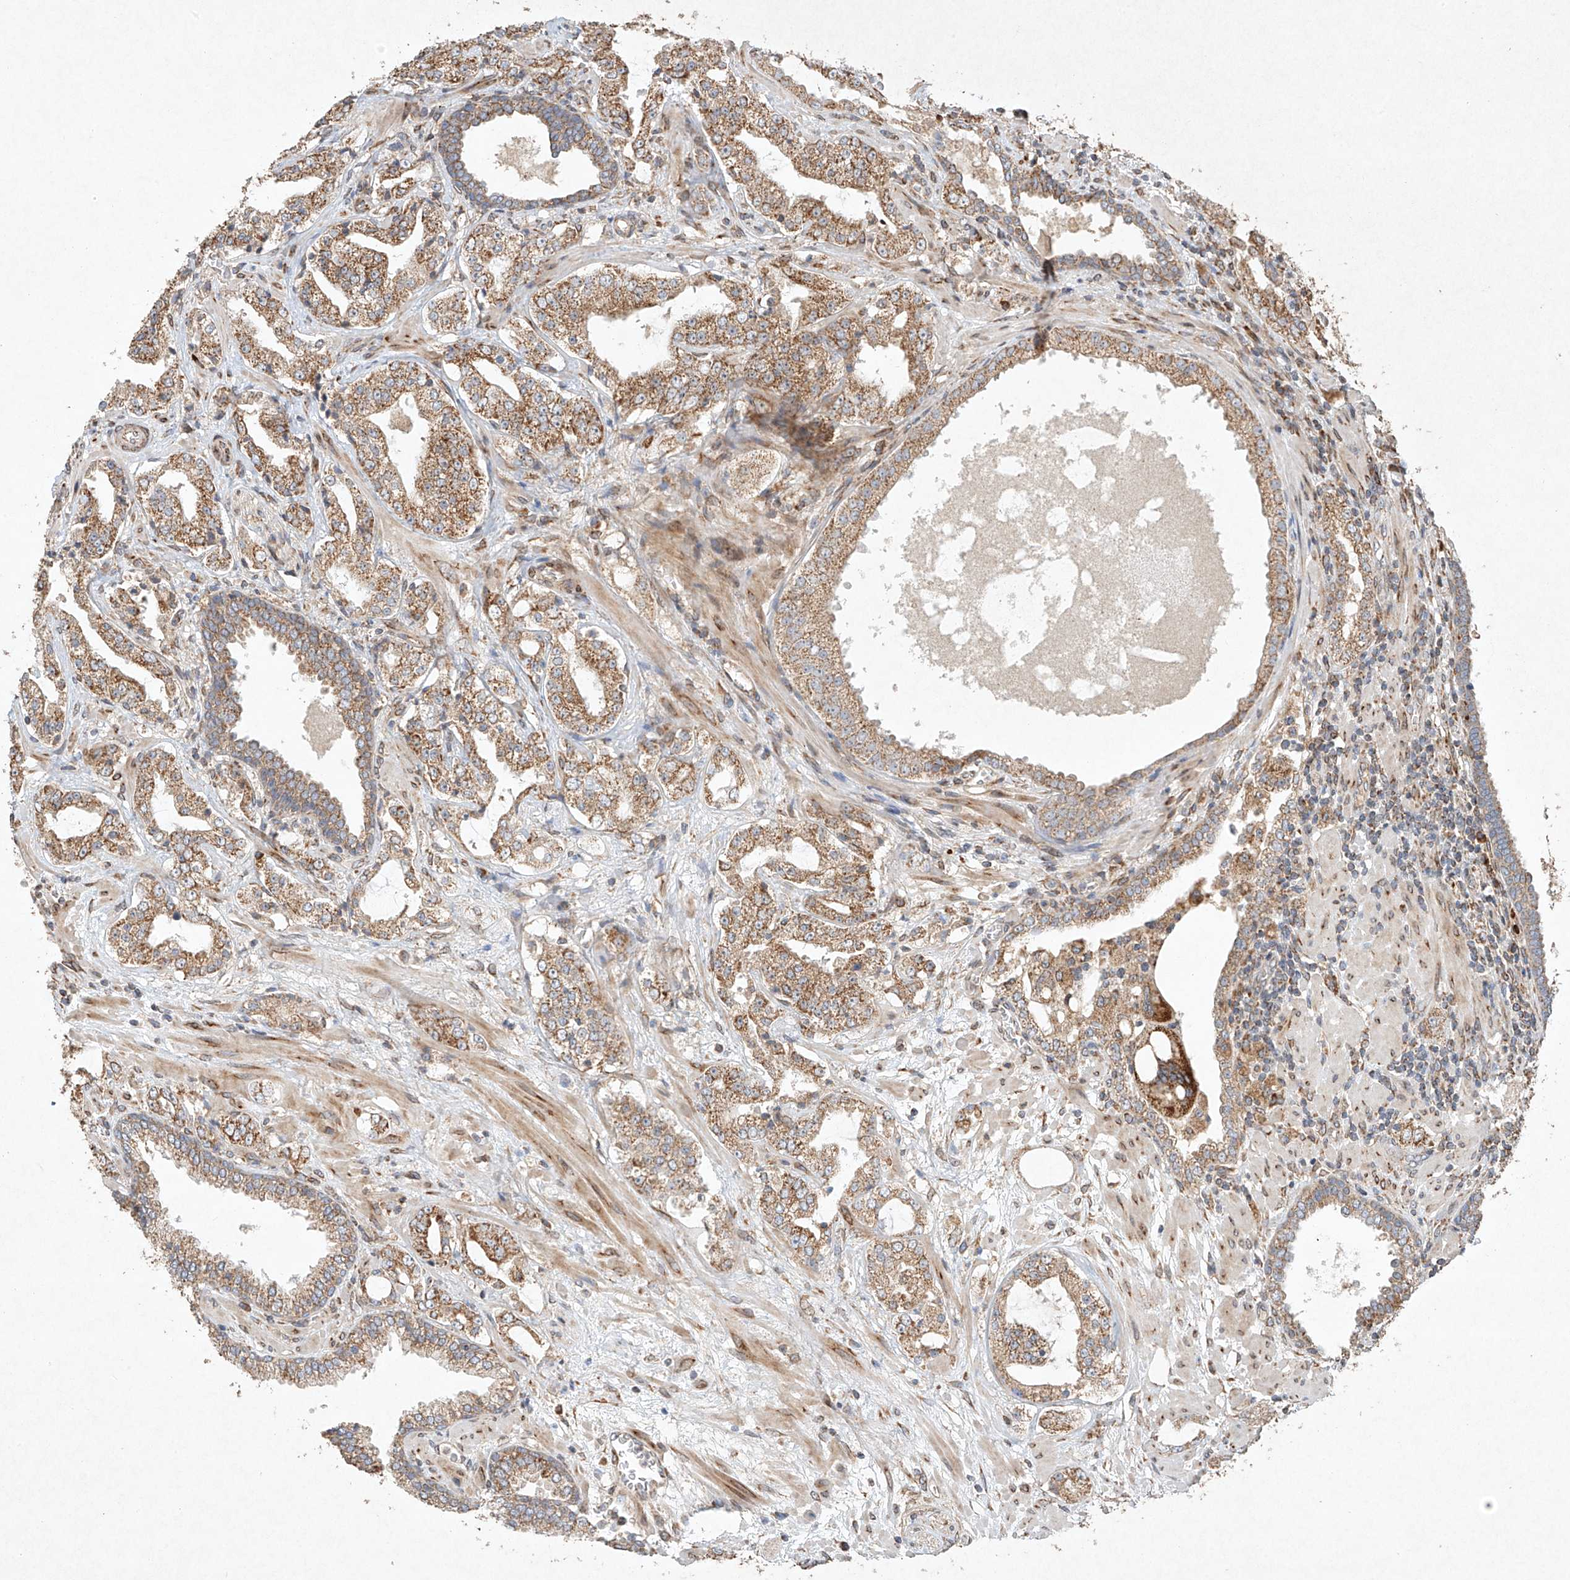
{"staining": {"intensity": "moderate", "quantity": ">75%", "location": "cytoplasmic/membranous"}, "tissue": "prostate cancer", "cell_type": "Tumor cells", "image_type": "cancer", "snomed": [{"axis": "morphology", "description": "Adenocarcinoma, High grade"}, {"axis": "topography", "description": "Prostate"}], "caption": "IHC (DAB) staining of prostate cancer shows moderate cytoplasmic/membranous protein expression in about >75% of tumor cells.", "gene": "SEMA3B", "patient": {"sex": "male", "age": 64}}